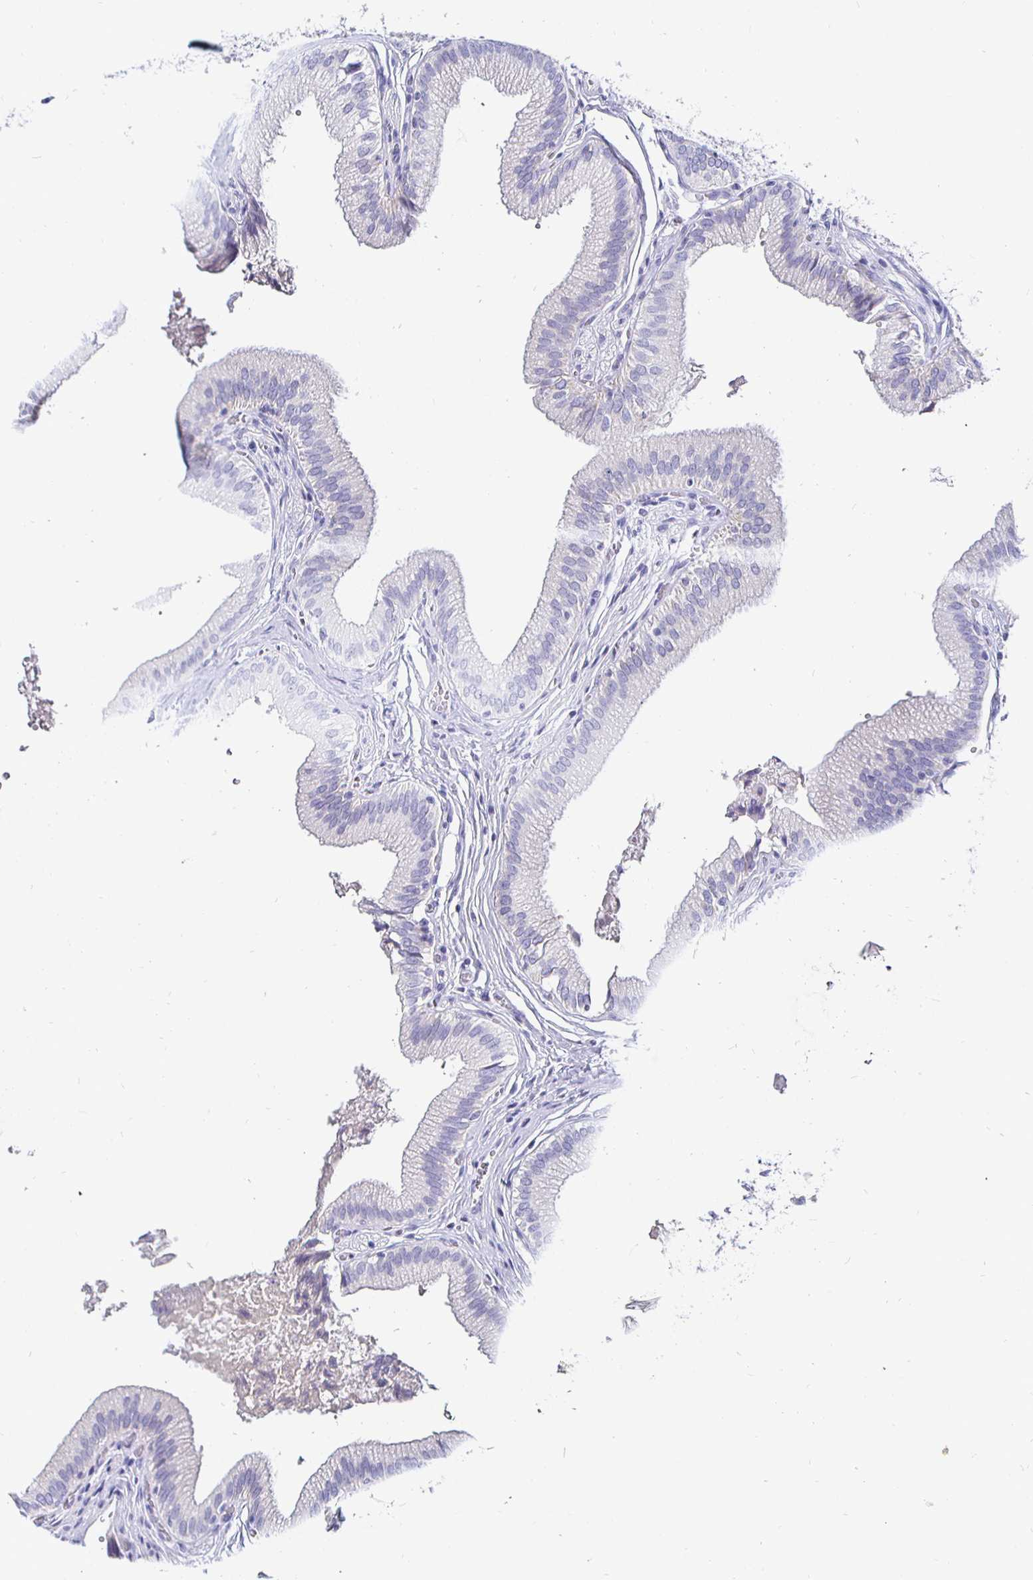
{"staining": {"intensity": "negative", "quantity": "none", "location": "none"}, "tissue": "gallbladder", "cell_type": "Glandular cells", "image_type": "normal", "snomed": [{"axis": "morphology", "description": "Normal tissue, NOS"}, {"axis": "topography", "description": "Gallbladder"}, {"axis": "topography", "description": "Peripheral nerve tissue"}], "caption": "A micrograph of gallbladder stained for a protein demonstrates no brown staining in glandular cells. (DAB immunohistochemistry (IHC), high magnification).", "gene": "CR2", "patient": {"sex": "male", "age": 17}}